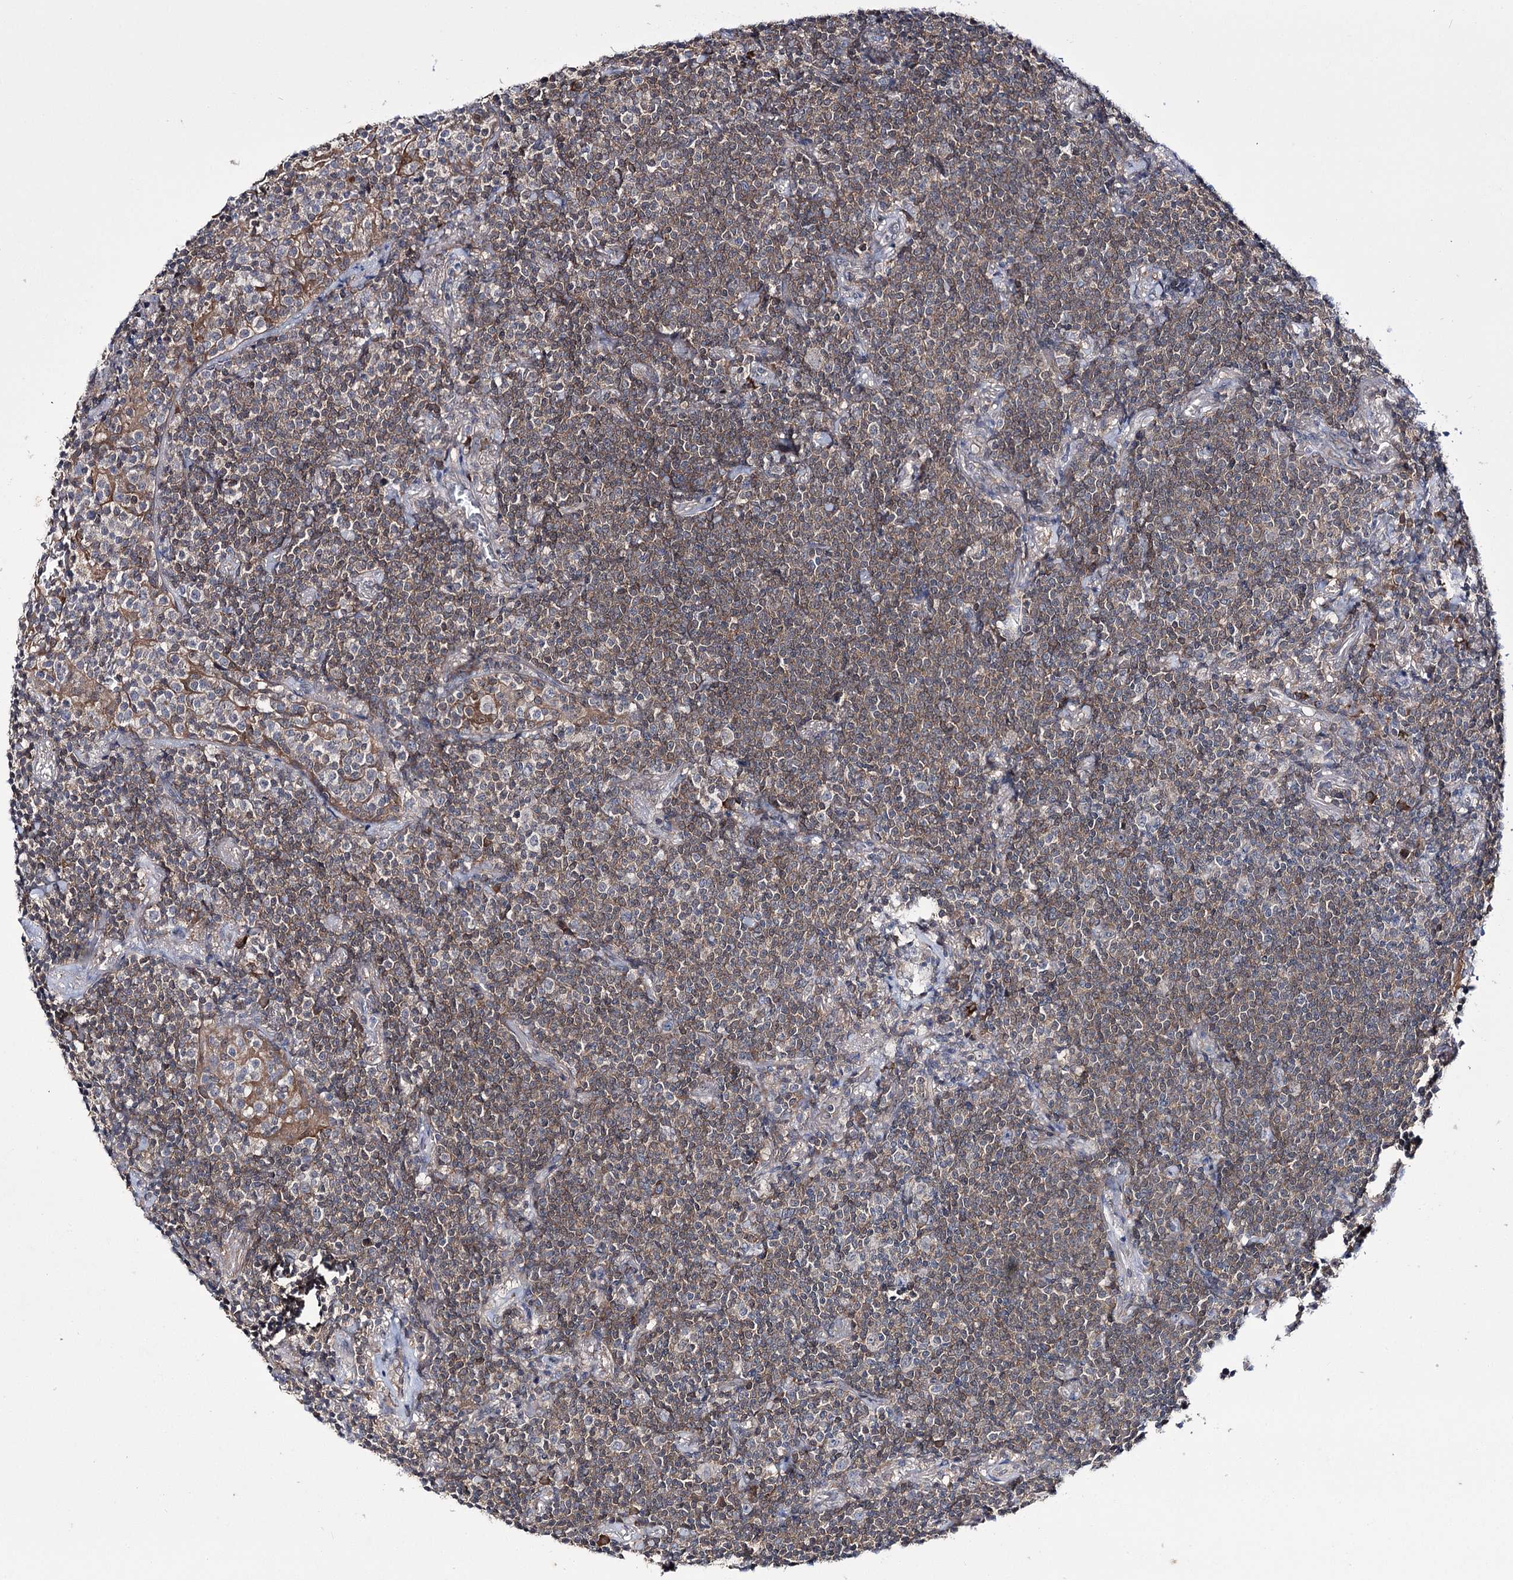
{"staining": {"intensity": "moderate", "quantity": "25%-75%", "location": "cytoplasmic/membranous"}, "tissue": "lymphoma", "cell_type": "Tumor cells", "image_type": "cancer", "snomed": [{"axis": "morphology", "description": "Malignant lymphoma, non-Hodgkin's type, Low grade"}, {"axis": "topography", "description": "Lung"}], "caption": "The photomicrograph exhibits immunohistochemical staining of low-grade malignant lymphoma, non-Hodgkin's type. There is moderate cytoplasmic/membranous staining is identified in about 25%-75% of tumor cells.", "gene": "PTER", "patient": {"sex": "female", "age": 71}}